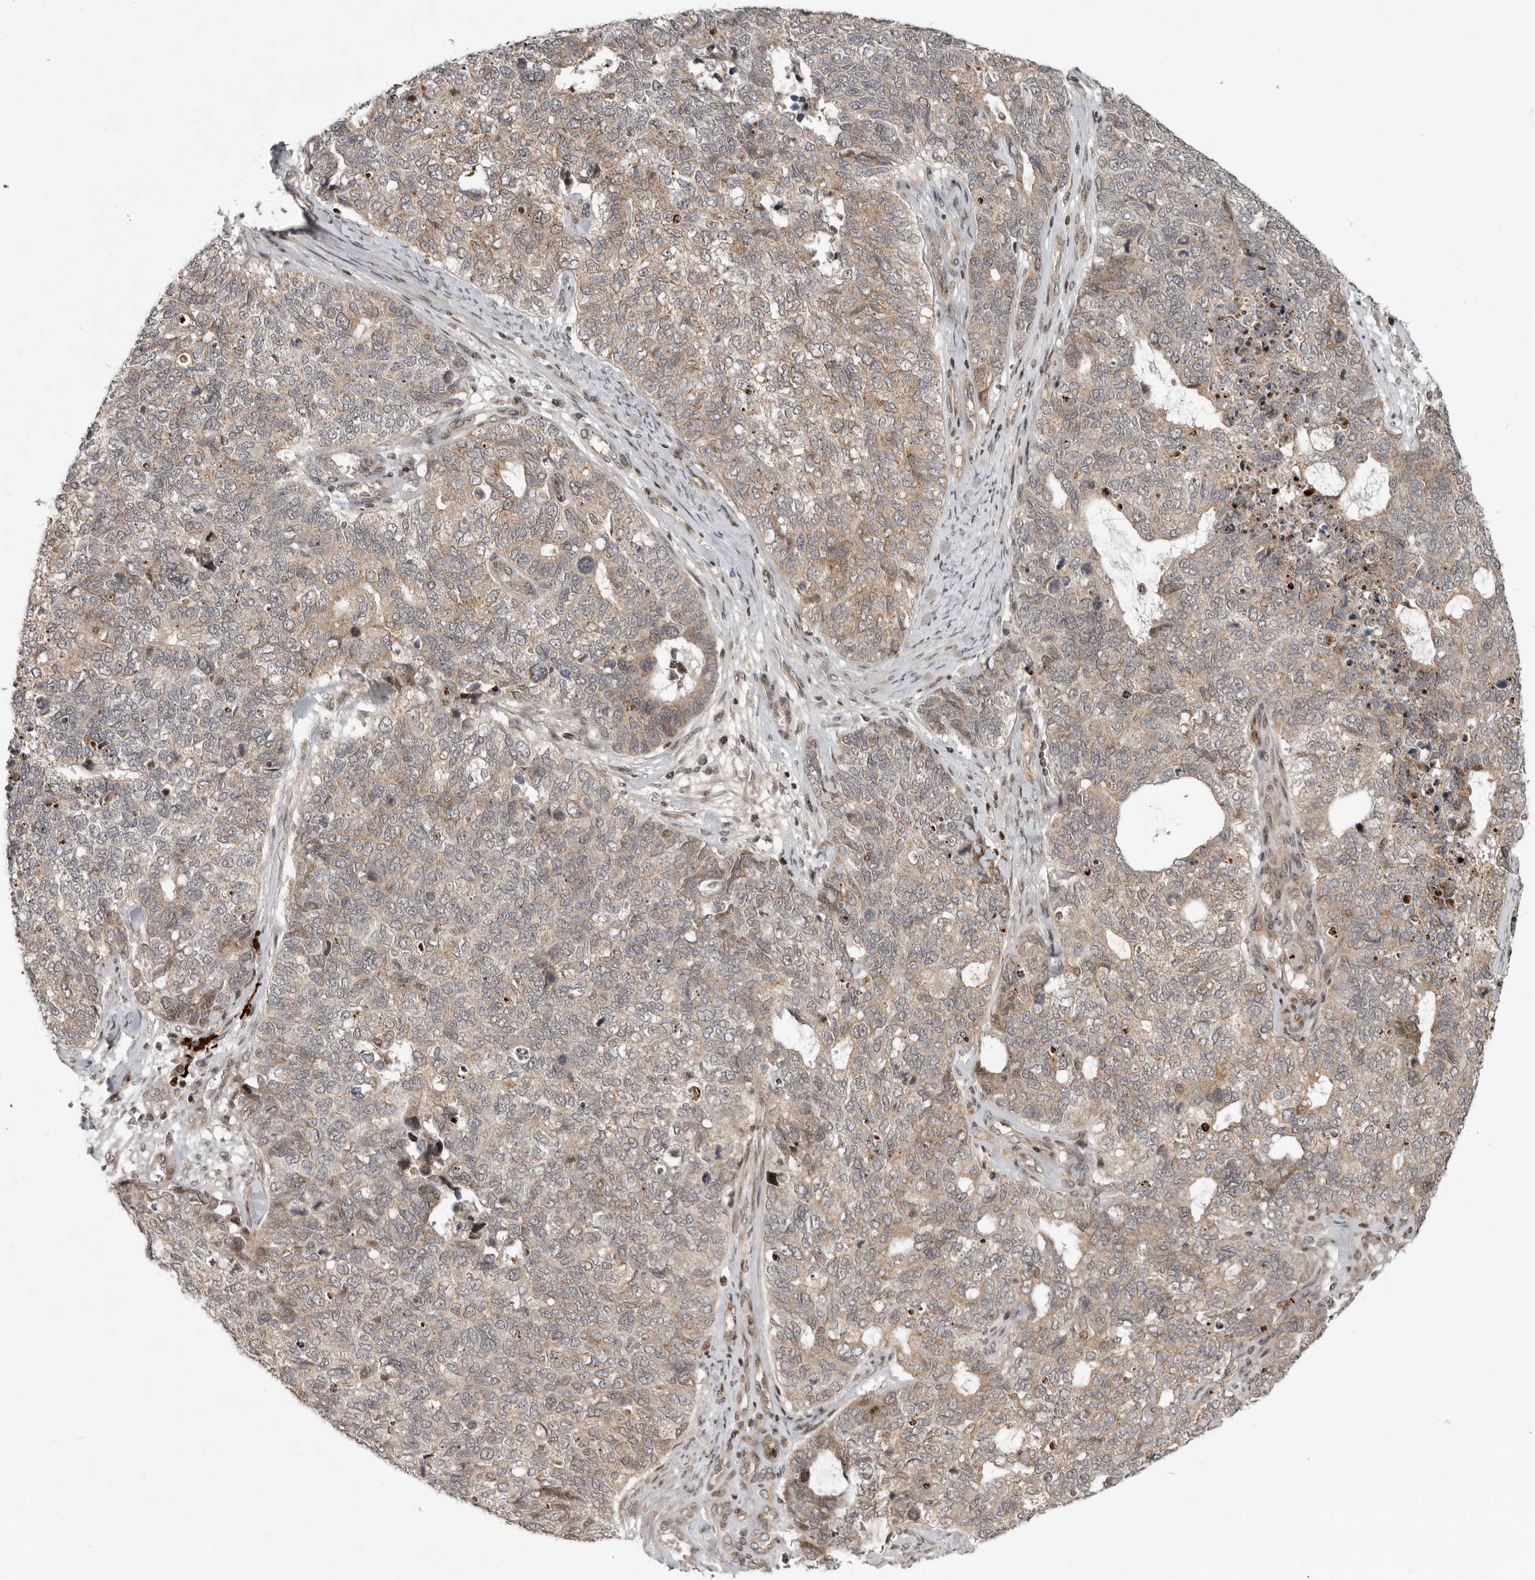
{"staining": {"intensity": "moderate", "quantity": "<25%", "location": "cytoplasmic/membranous,nuclear"}, "tissue": "cervical cancer", "cell_type": "Tumor cells", "image_type": "cancer", "snomed": [{"axis": "morphology", "description": "Squamous cell carcinoma, NOS"}, {"axis": "topography", "description": "Cervix"}], "caption": "Protein staining of cervical cancer (squamous cell carcinoma) tissue exhibits moderate cytoplasmic/membranous and nuclear positivity in about <25% of tumor cells.", "gene": "RABIF", "patient": {"sex": "female", "age": 63}}